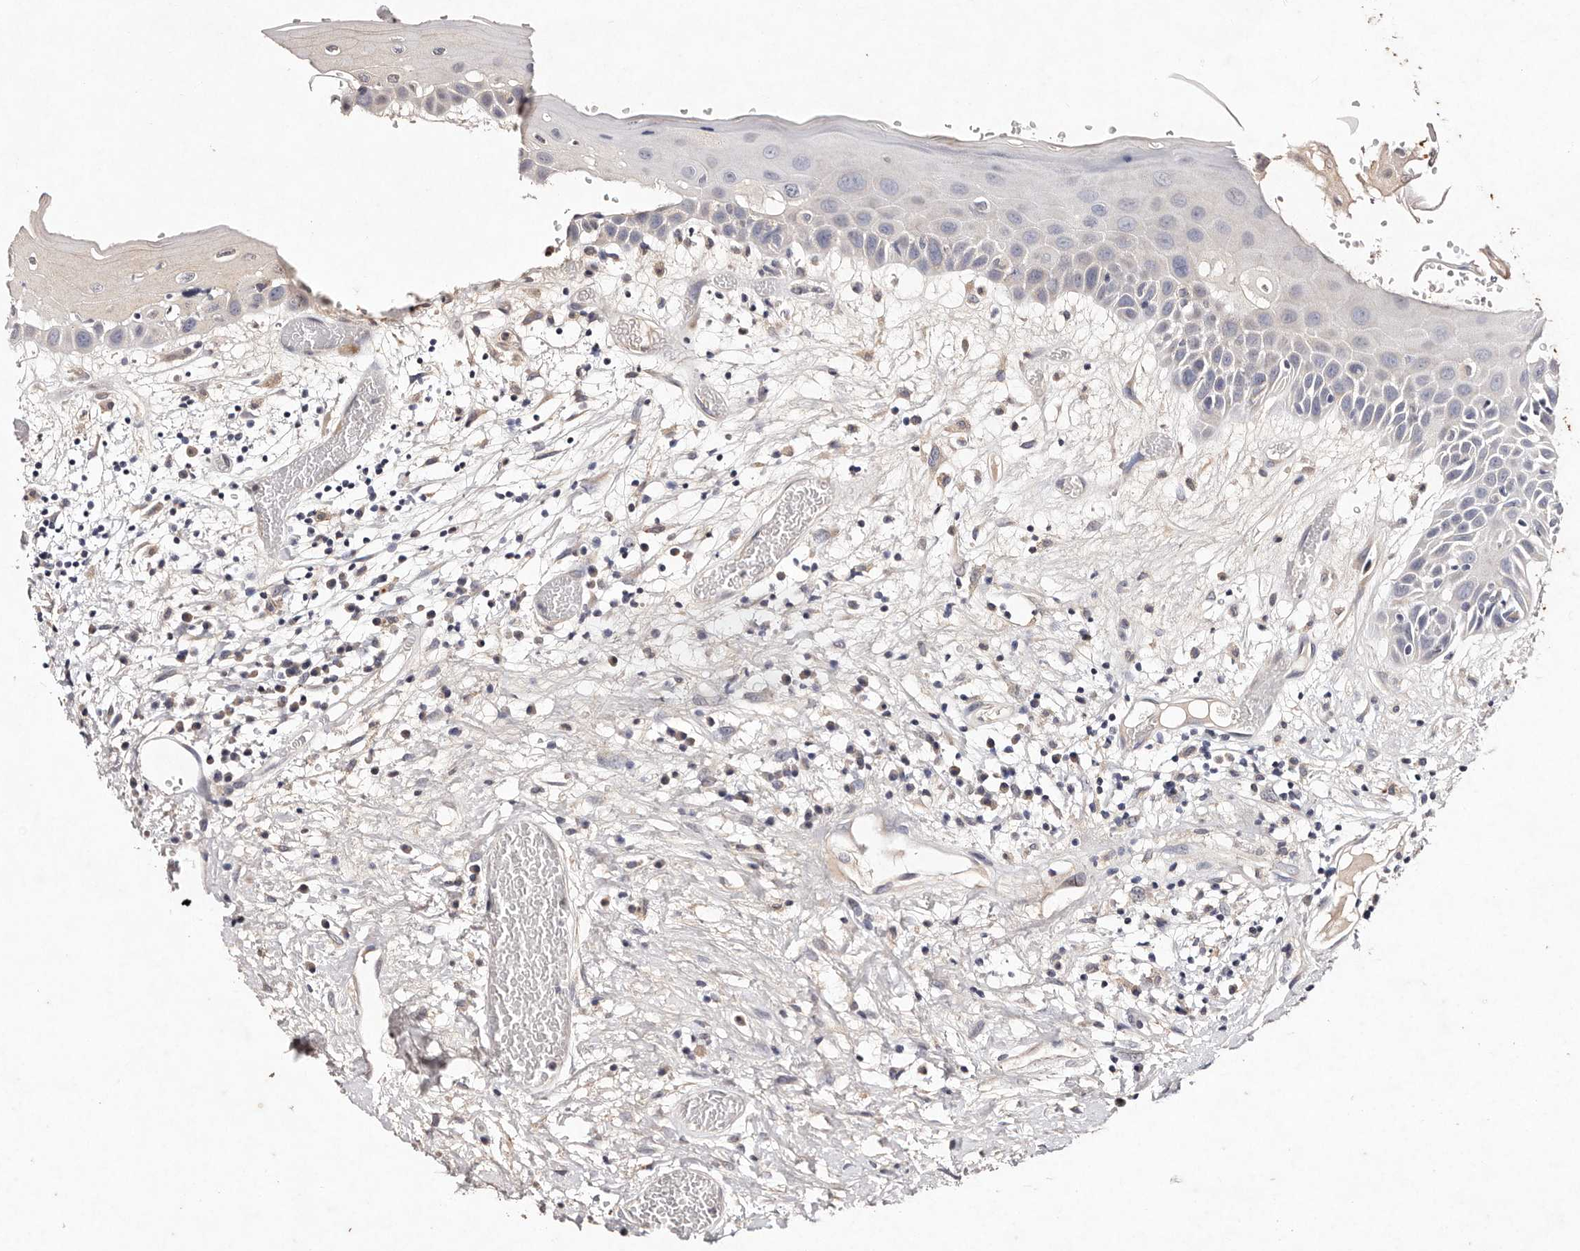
{"staining": {"intensity": "negative", "quantity": "none", "location": "none"}, "tissue": "oral mucosa", "cell_type": "Squamous epithelial cells", "image_type": "normal", "snomed": [{"axis": "morphology", "description": "Normal tissue, NOS"}, {"axis": "topography", "description": "Oral tissue"}], "caption": "Photomicrograph shows no protein expression in squamous epithelial cells of unremarkable oral mucosa. (Stains: DAB IHC with hematoxylin counter stain, Microscopy: brightfield microscopy at high magnification).", "gene": "TSC2", "patient": {"sex": "female", "age": 76}}